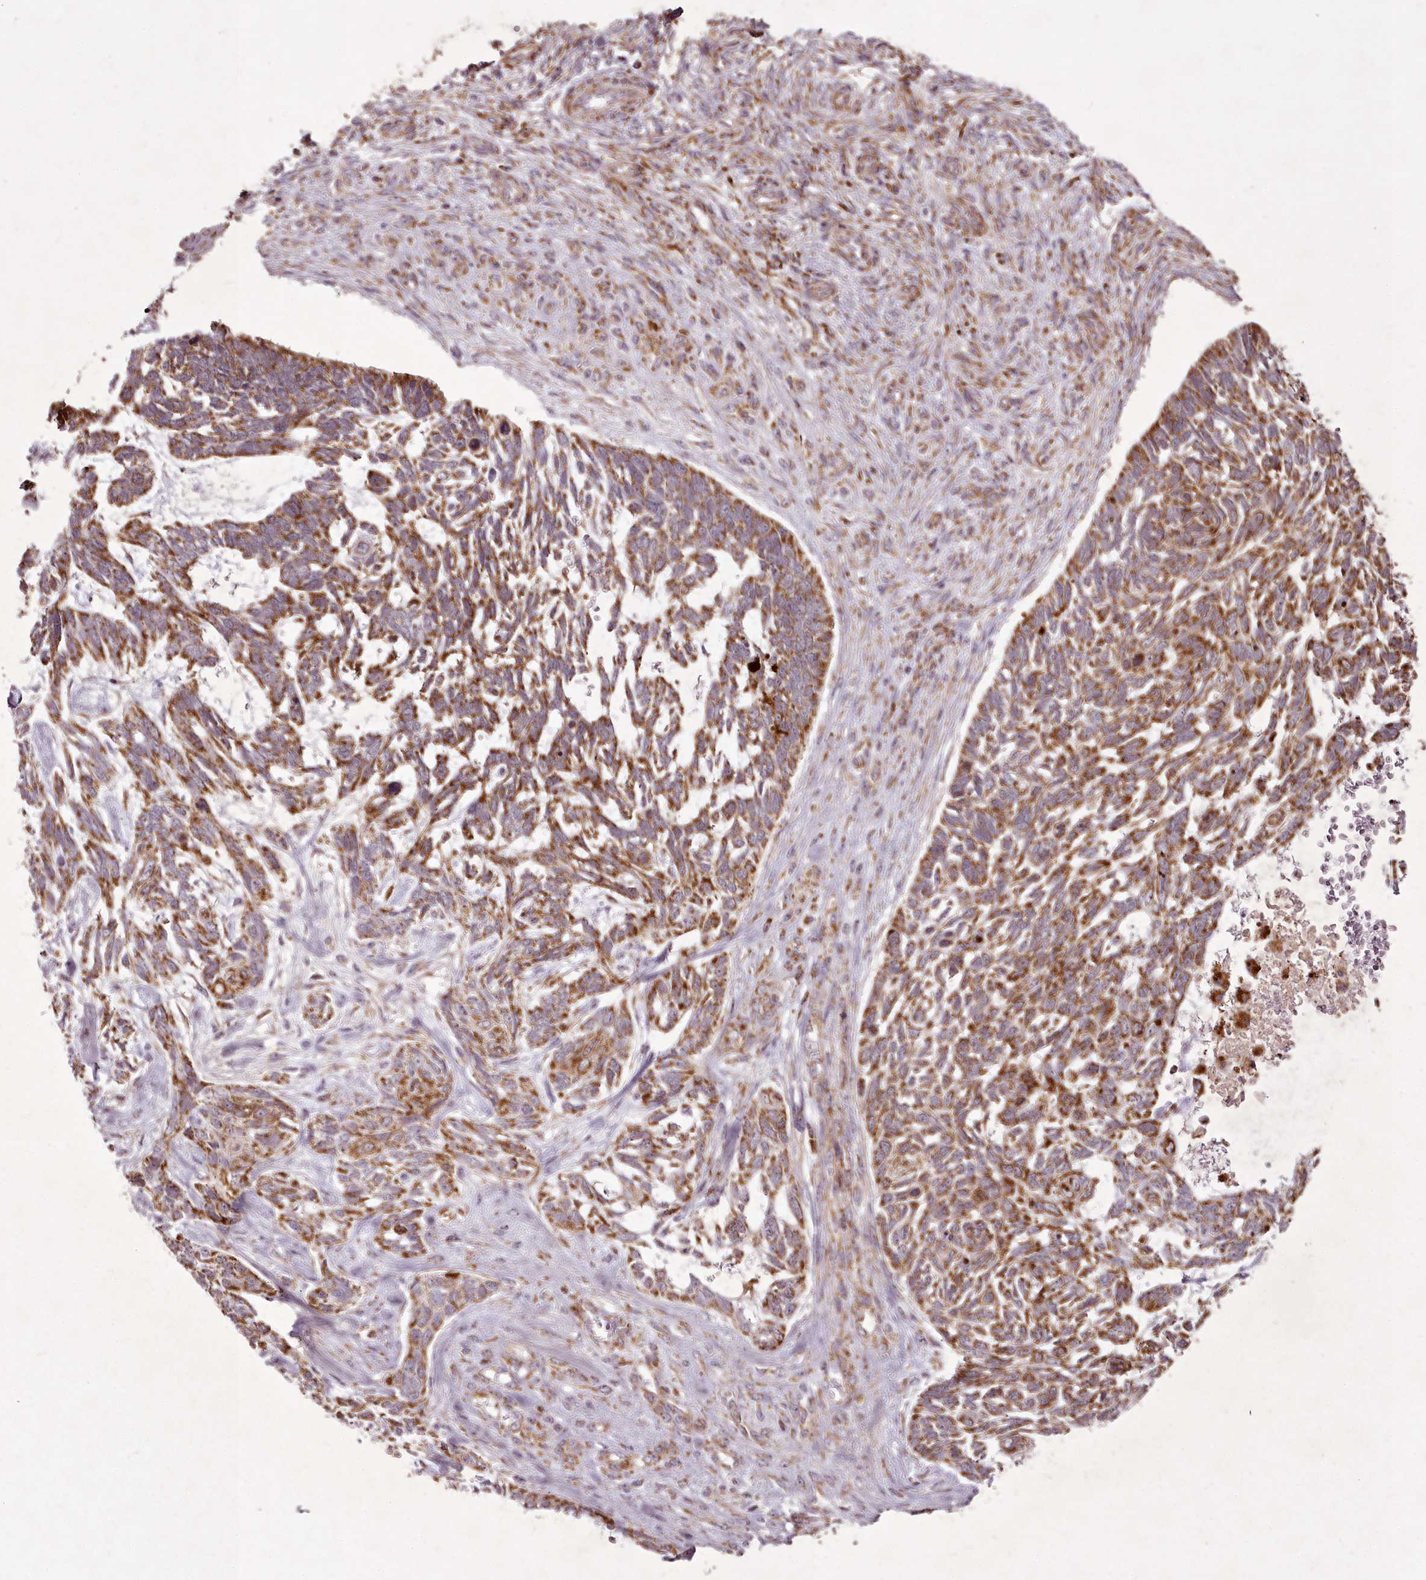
{"staining": {"intensity": "strong", "quantity": ">75%", "location": "cytoplasmic/membranous"}, "tissue": "skin cancer", "cell_type": "Tumor cells", "image_type": "cancer", "snomed": [{"axis": "morphology", "description": "Basal cell carcinoma"}, {"axis": "topography", "description": "Skin"}], "caption": "A histopathology image of basal cell carcinoma (skin) stained for a protein exhibits strong cytoplasmic/membranous brown staining in tumor cells.", "gene": "CHCHD2", "patient": {"sex": "male", "age": 88}}